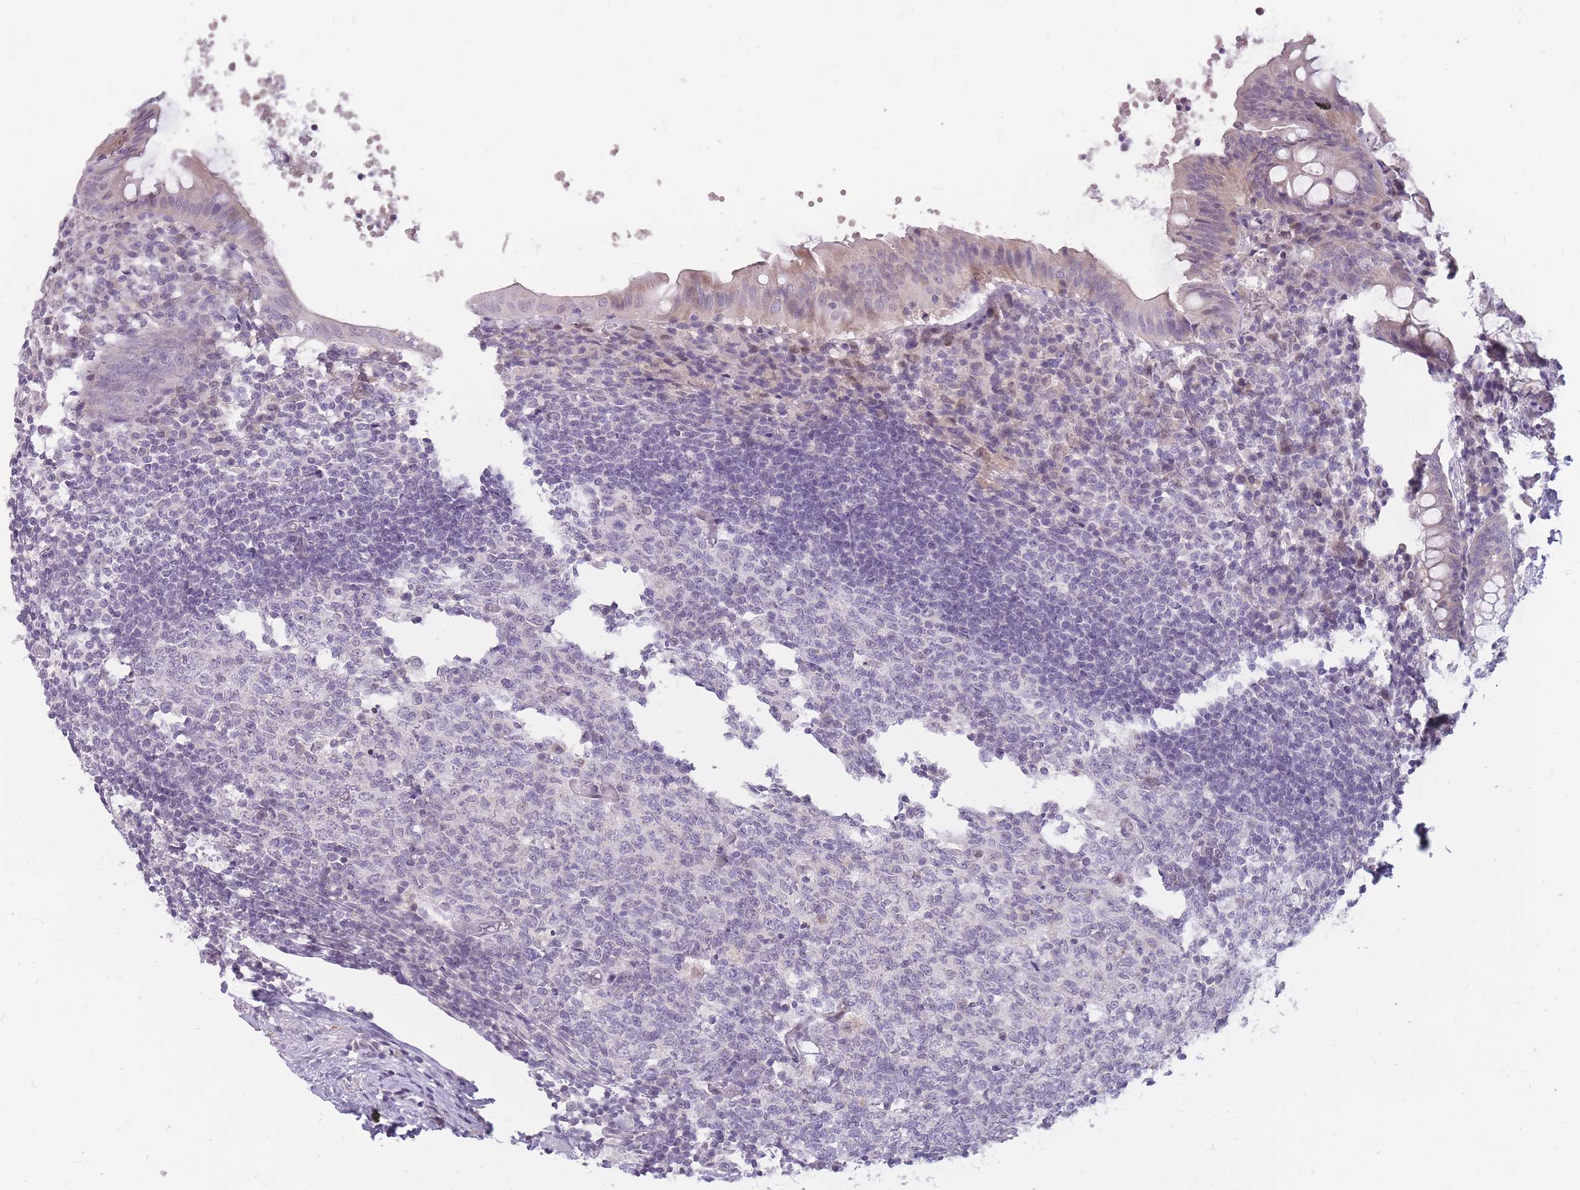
{"staining": {"intensity": "weak", "quantity": "<25%", "location": "cytoplasmic/membranous,nuclear"}, "tissue": "appendix", "cell_type": "Glandular cells", "image_type": "normal", "snomed": [{"axis": "morphology", "description": "Normal tissue, NOS"}, {"axis": "topography", "description": "Appendix"}], "caption": "High power microscopy photomicrograph of an immunohistochemistry (IHC) micrograph of unremarkable appendix, revealing no significant positivity in glandular cells.", "gene": "POM121C", "patient": {"sex": "female", "age": 54}}